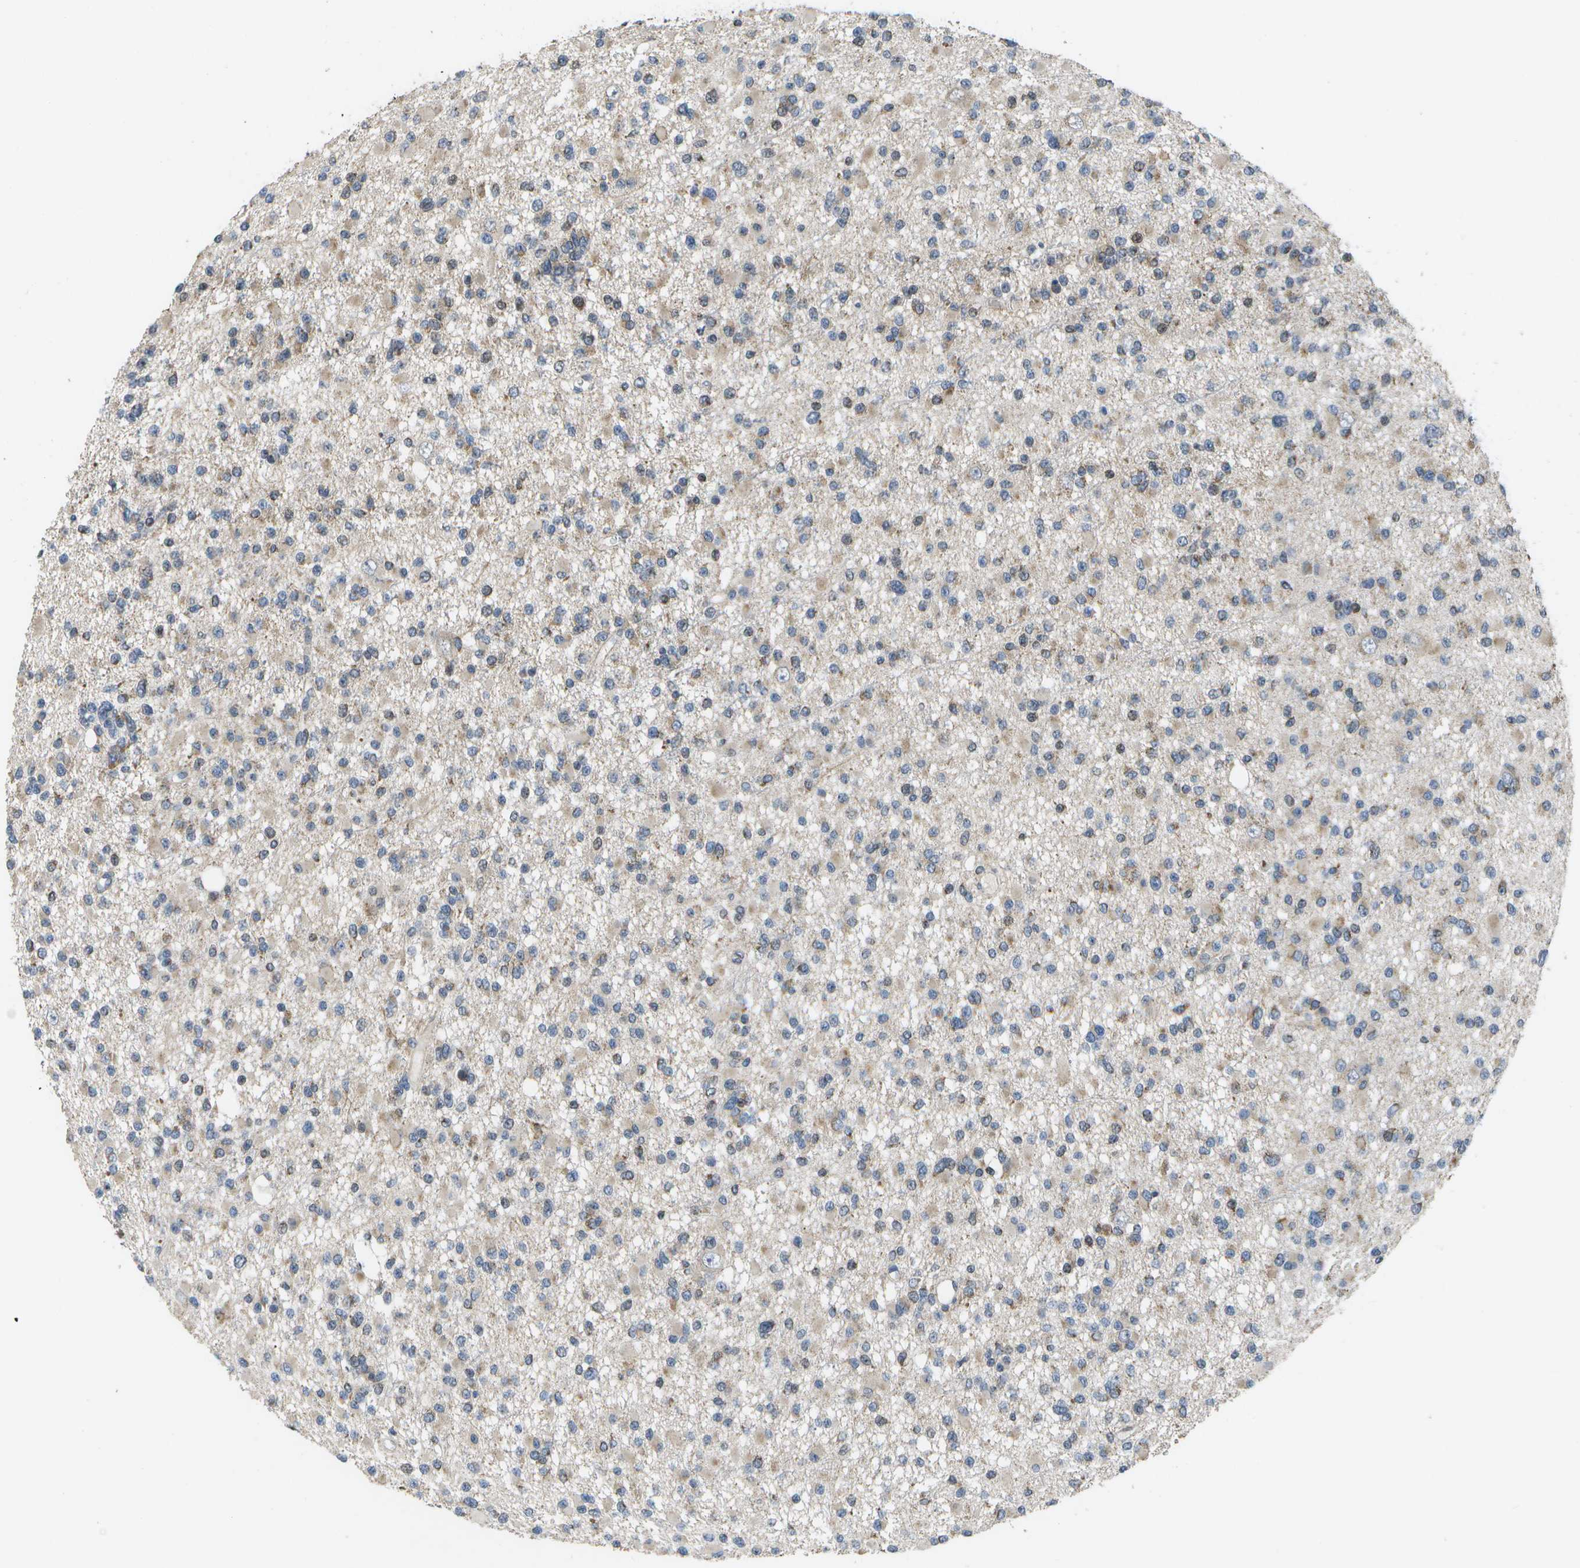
{"staining": {"intensity": "weak", "quantity": "25%-75%", "location": "cytoplasmic/membranous"}, "tissue": "glioma", "cell_type": "Tumor cells", "image_type": "cancer", "snomed": [{"axis": "morphology", "description": "Glioma, malignant, Low grade"}, {"axis": "topography", "description": "Brain"}], "caption": "Glioma stained for a protein (brown) shows weak cytoplasmic/membranous positive positivity in about 25%-75% of tumor cells.", "gene": "HADHA", "patient": {"sex": "female", "age": 22}}